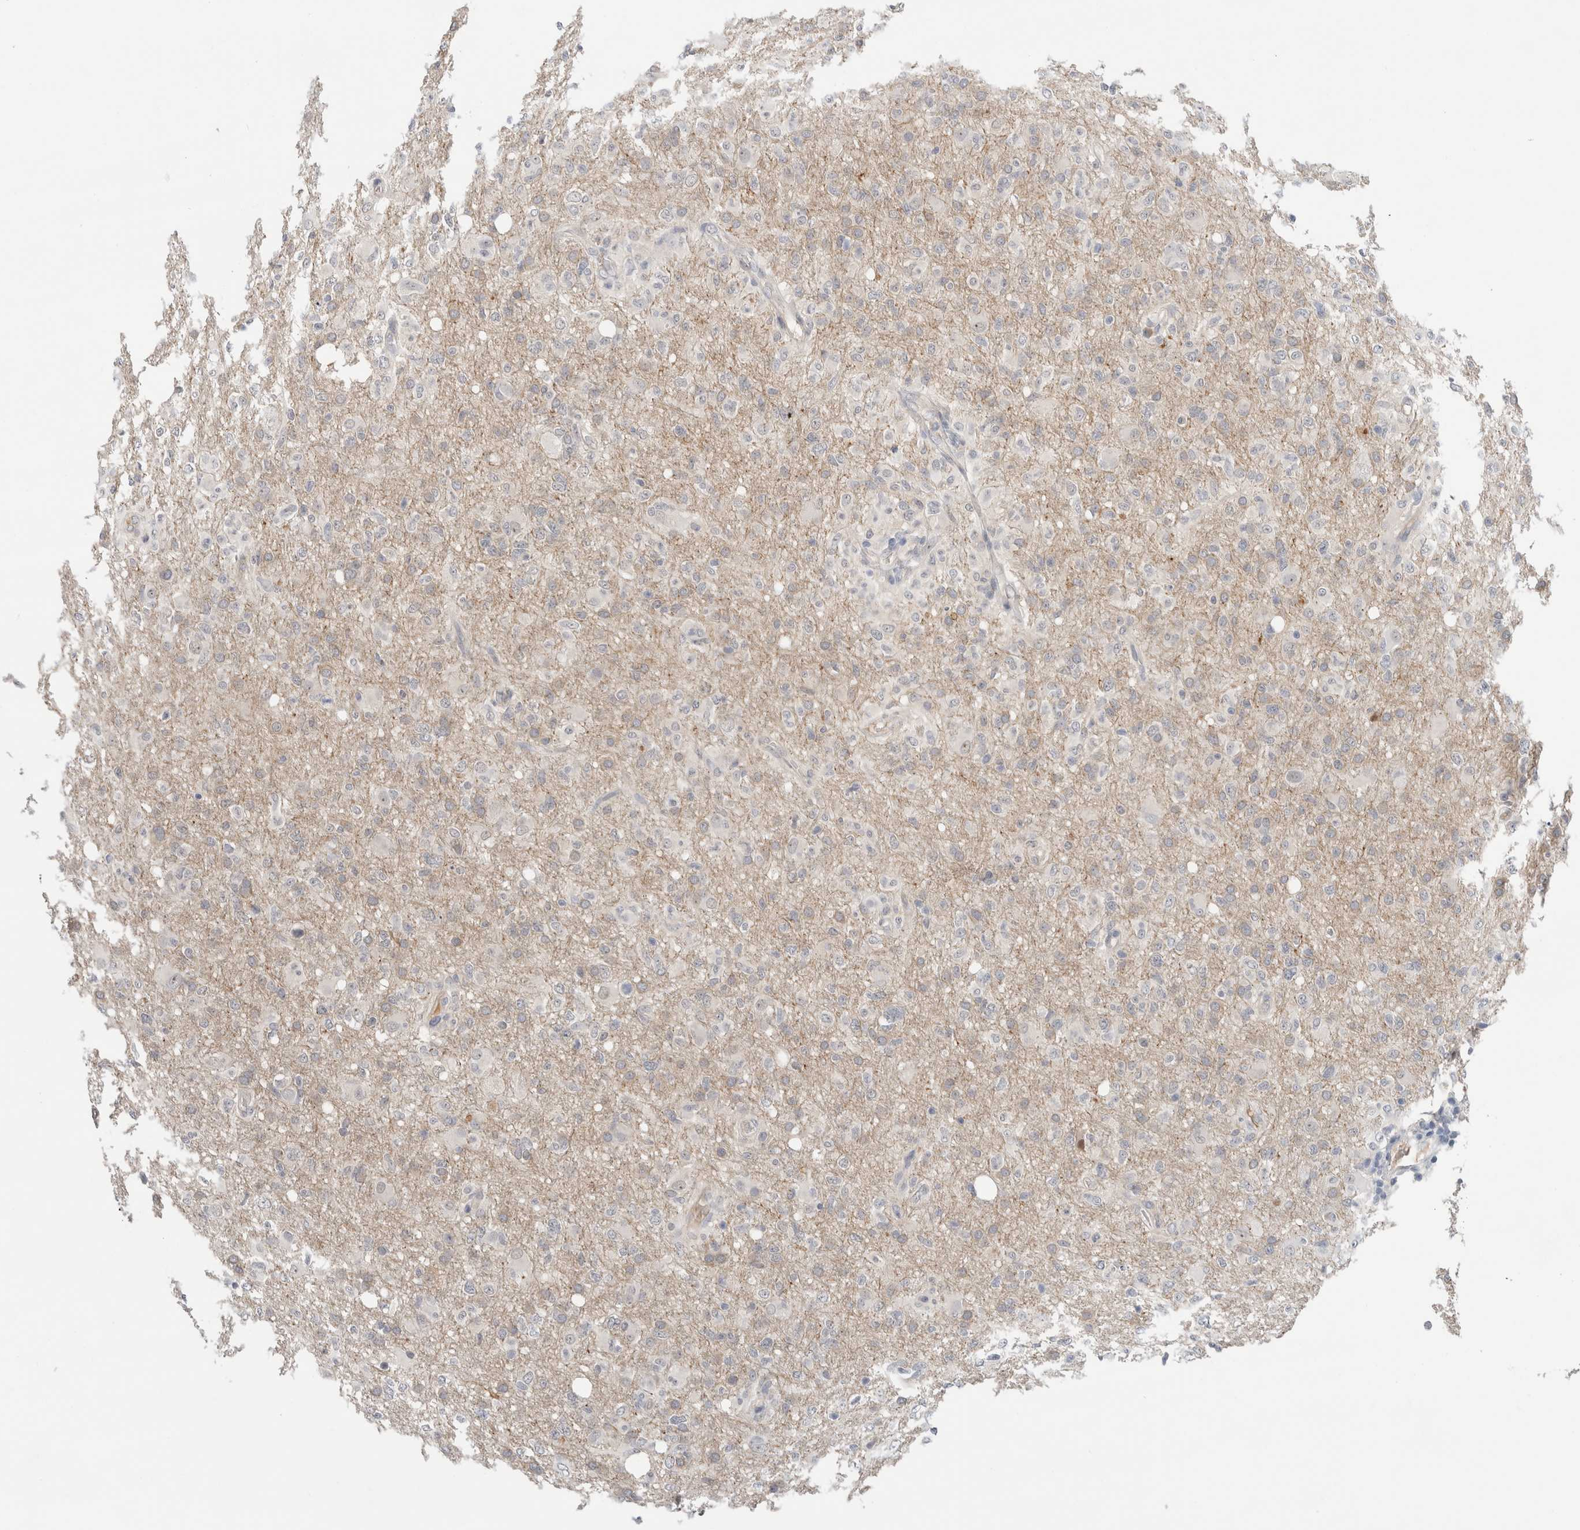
{"staining": {"intensity": "negative", "quantity": "none", "location": "none"}, "tissue": "glioma", "cell_type": "Tumor cells", "image_type": "cancer", "snomed": [{"axis": "morphology", "description": "Glioma, malignant, High grade"}, {"axis": "topography", "description": "Brain"}], "caption": "The immunohistochemistry (IHC) image has no significant positivity in tumor cells of malignant glioma (high-grade) tissue. The staining was performed using DAB to visualize the protein expression in brown, while the nuclei were stained in blue with hematoxylin (Magnification: 20x).", "gene": "HCN3", "patient": {"sex": "female", "age": 57}}